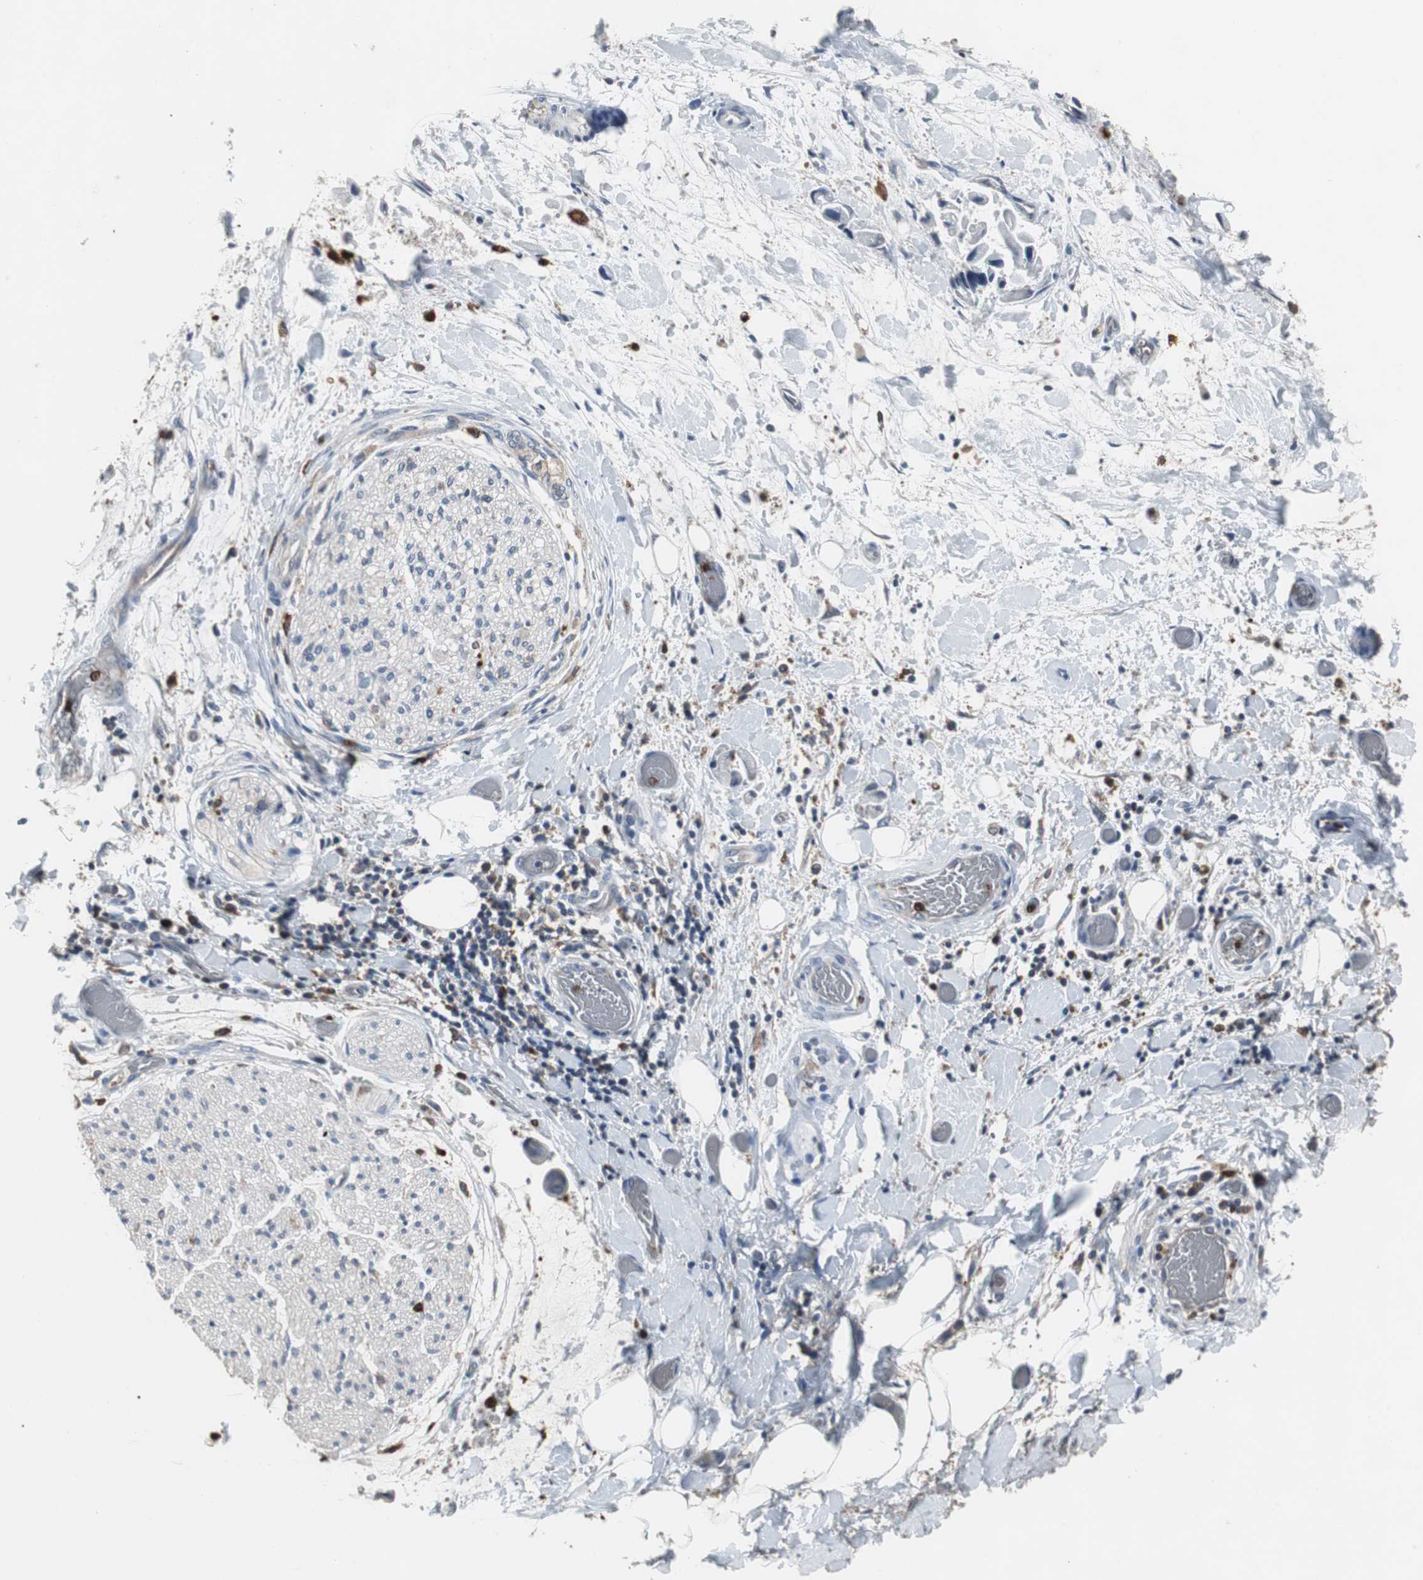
{"staining": {"intensity": "negative", "quantity": "none", "location": "none"}, "tissue": "adipose tissue", "cell_type": "Adipocytes", "image_type": "normal", "snomed": [{"axis": "morphology", "description": "Normal tissue, NOS"}, {"axis": "morphology", "description": "Cholangiocarcinoma"}, {"axis": "topography", "description": "Liver"}, {"axis": "topography", "description": "Peripheral nerve tissue"}], "caption": "IHC of unremarkable adipose tissue reveals no expression in adipocytes.", "gene": "NCF2", "patient": {"sex": "male", "age": 50}}